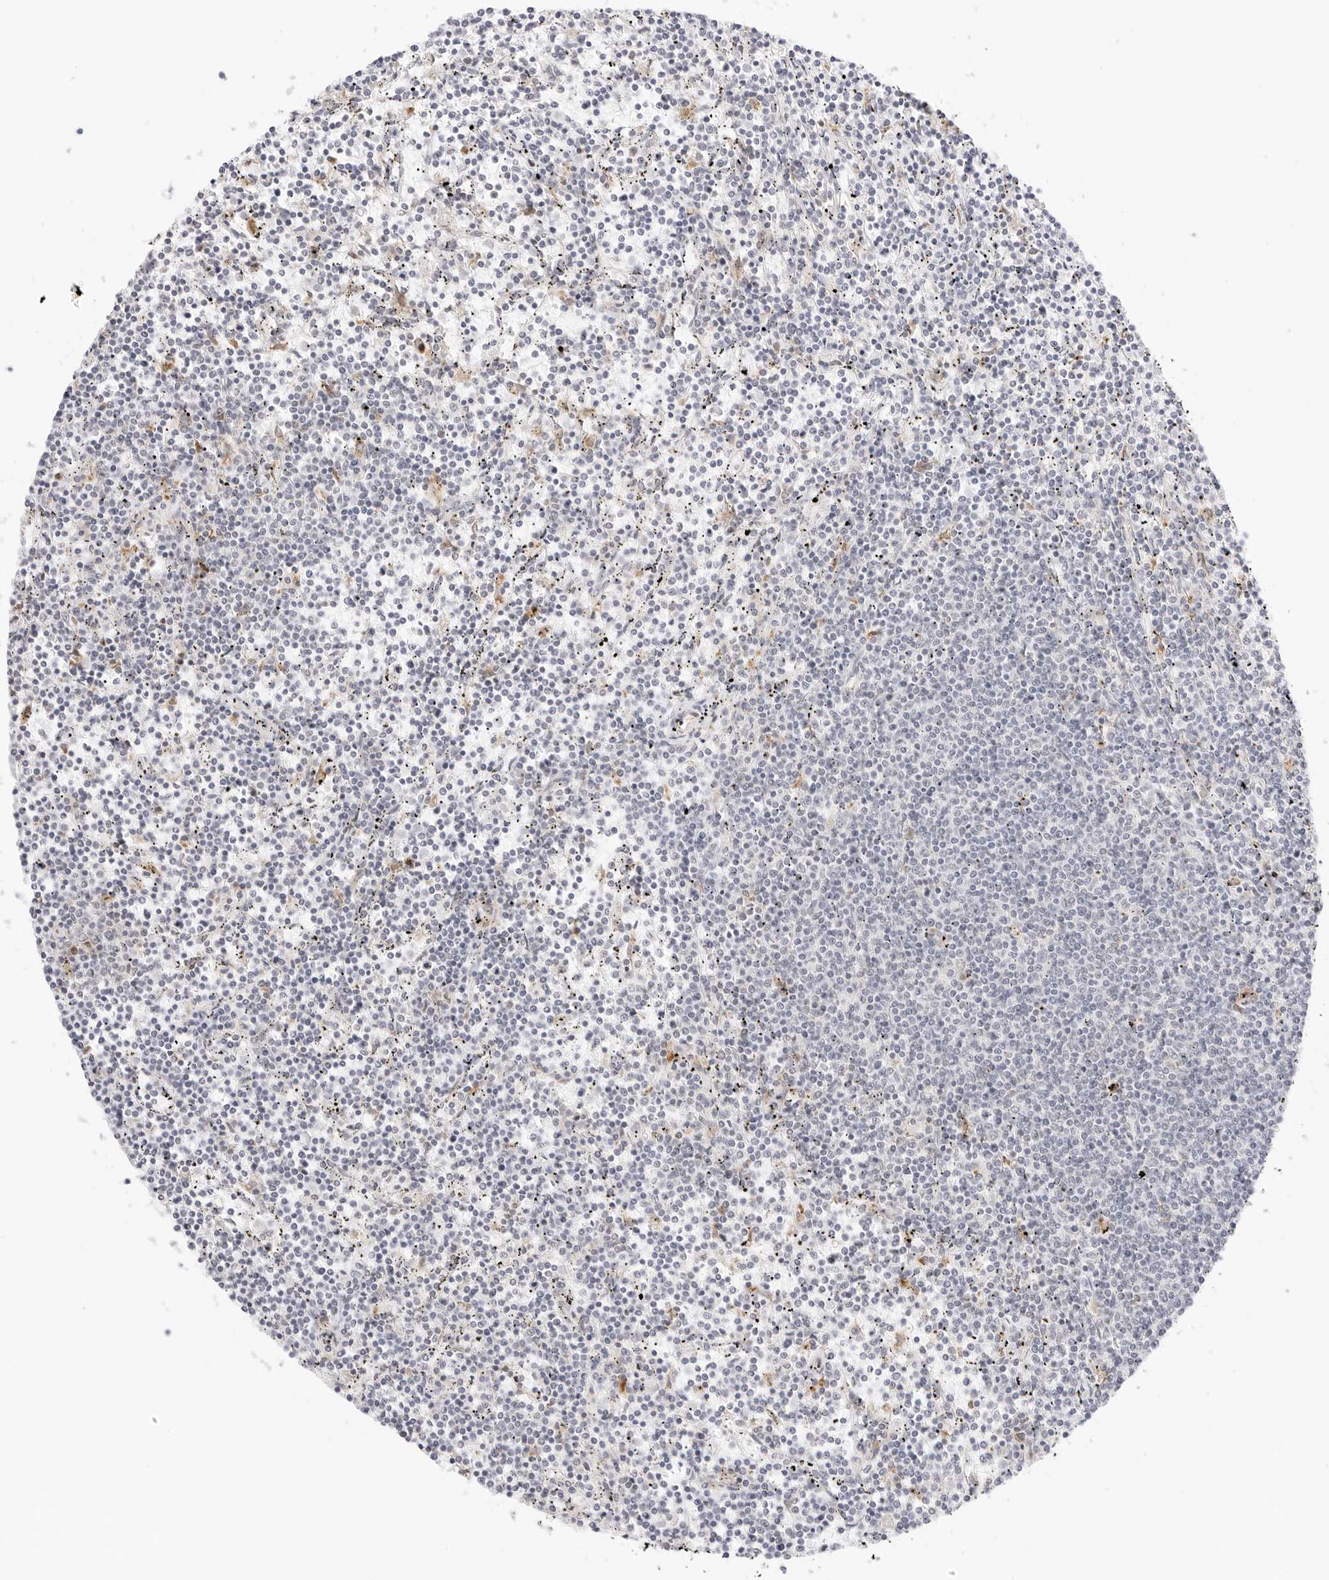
{"staining": {"intensity": "negative", "quantity": "none", "location": "none"}, "tissue": "lymphoma", "cell_type": "Tumor cells", "image_type": "cancer", "snomed": [{"axis": "morphology", "description": "Malignant lymphoma, non-Hodgkin's type, Low grade"}, {"axis": "topography", "description": "Spleen"}], "caption": "Protein analysis of low-grade malignant lymphoma, non-Hodgkin's type shows no significant expression in tumor cells. Brightfield microscopy of immunohistochemistry (IHC) stained with DAB (brown) and hematoxylin (blue), captured at high magnification.", "gene": "XKR4", "patient": {"sex": "female", "age": 50}}